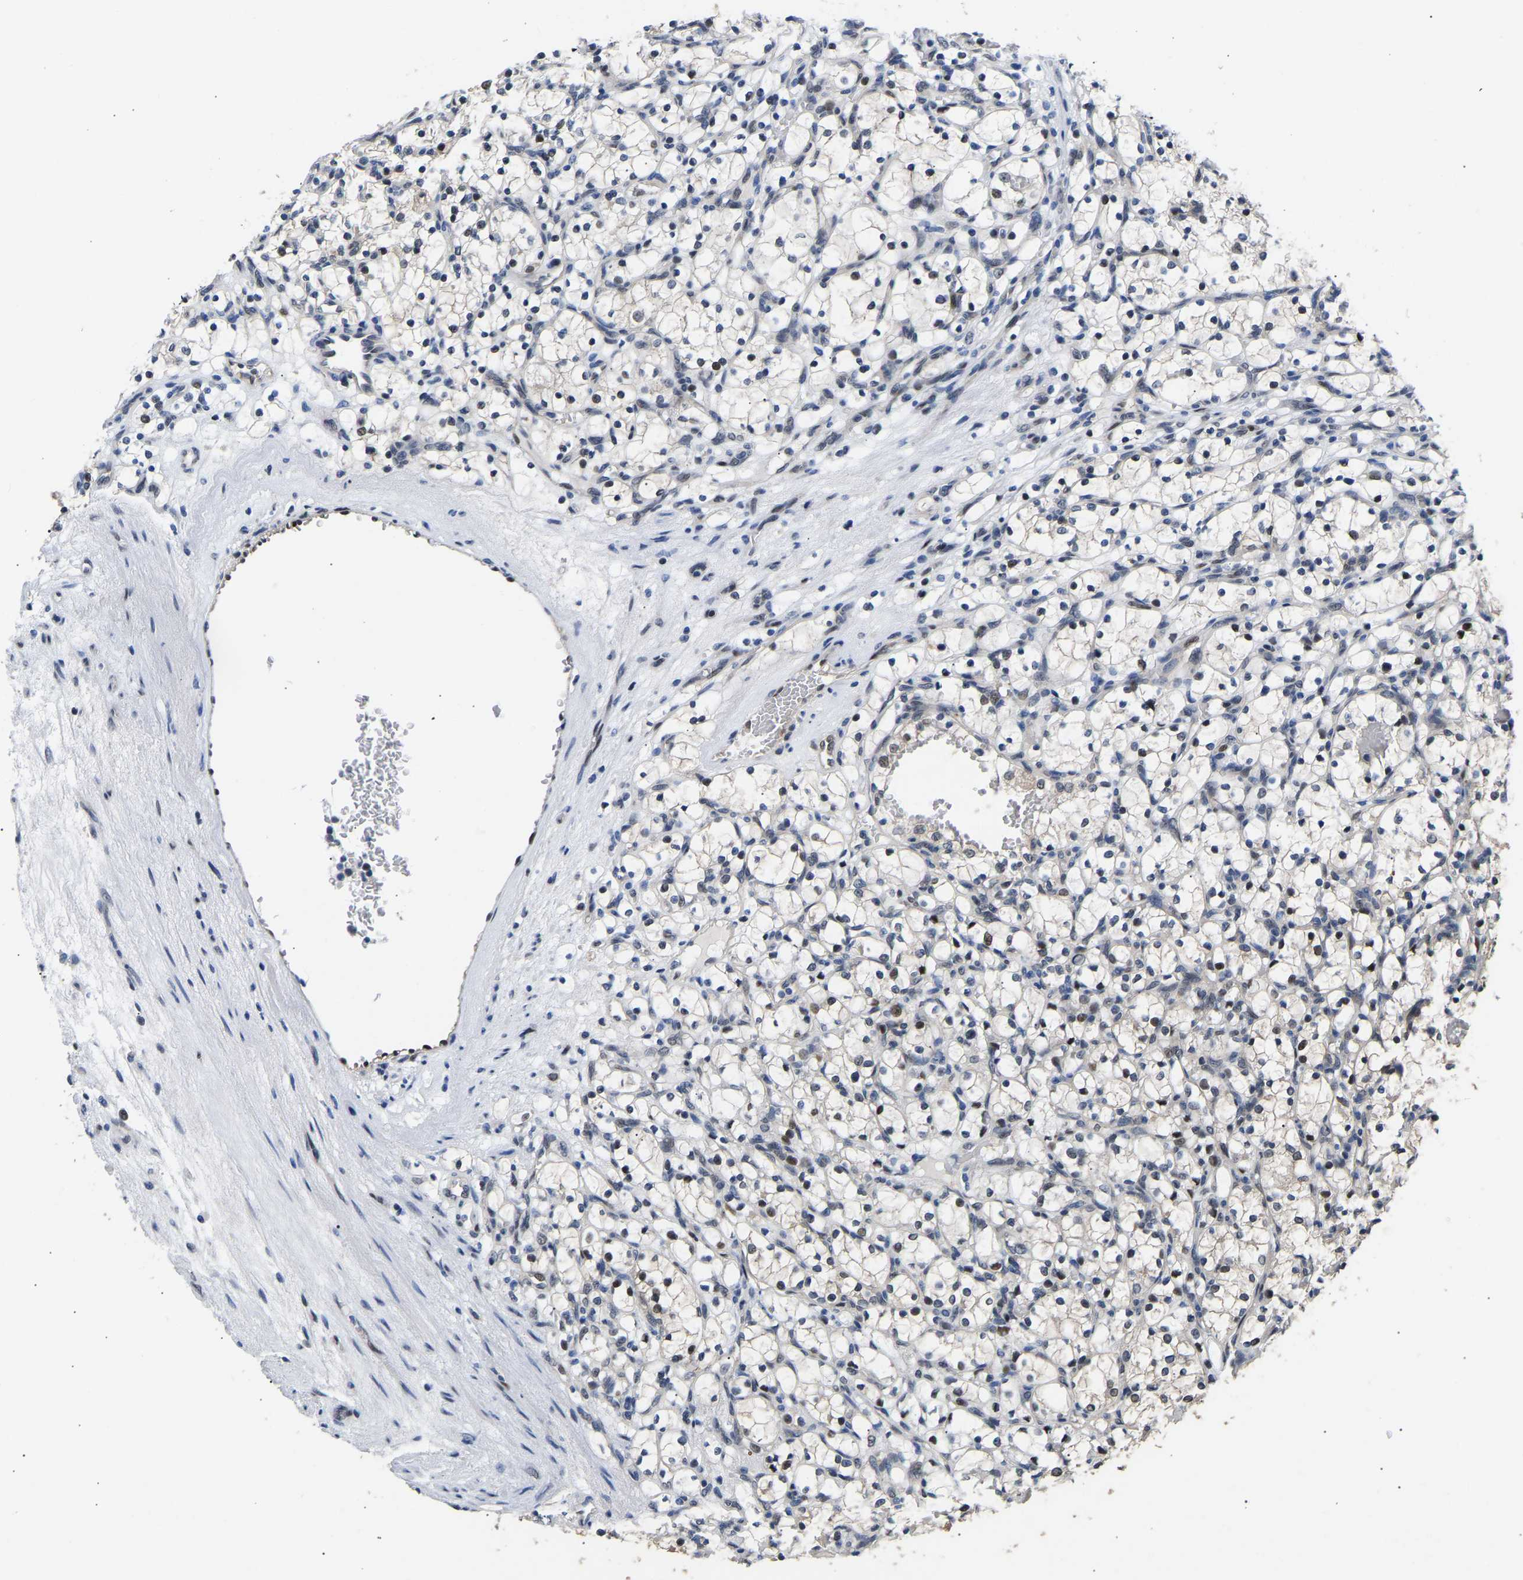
{"staining": {"intensity": "moderate", "quantity": "<25%", "location": "nuclear"}, "tissue": "renal cancer", "cell_type": "Tumor cells", "image_type": "cancer", "snomed": [{"axis": "morphology", "description": "Adenocarcinoma, NOS"}, {"axis": "topography", "description": "Kidney"}], "caption": "Protein staining by immunohistochemistry reveals moderate nuclear staining in about <25% of tumor cells in renal cancer (adenocarcinoma).", "gene": "PTRHD1", "patient": {"sex": "female", "age": 69}}